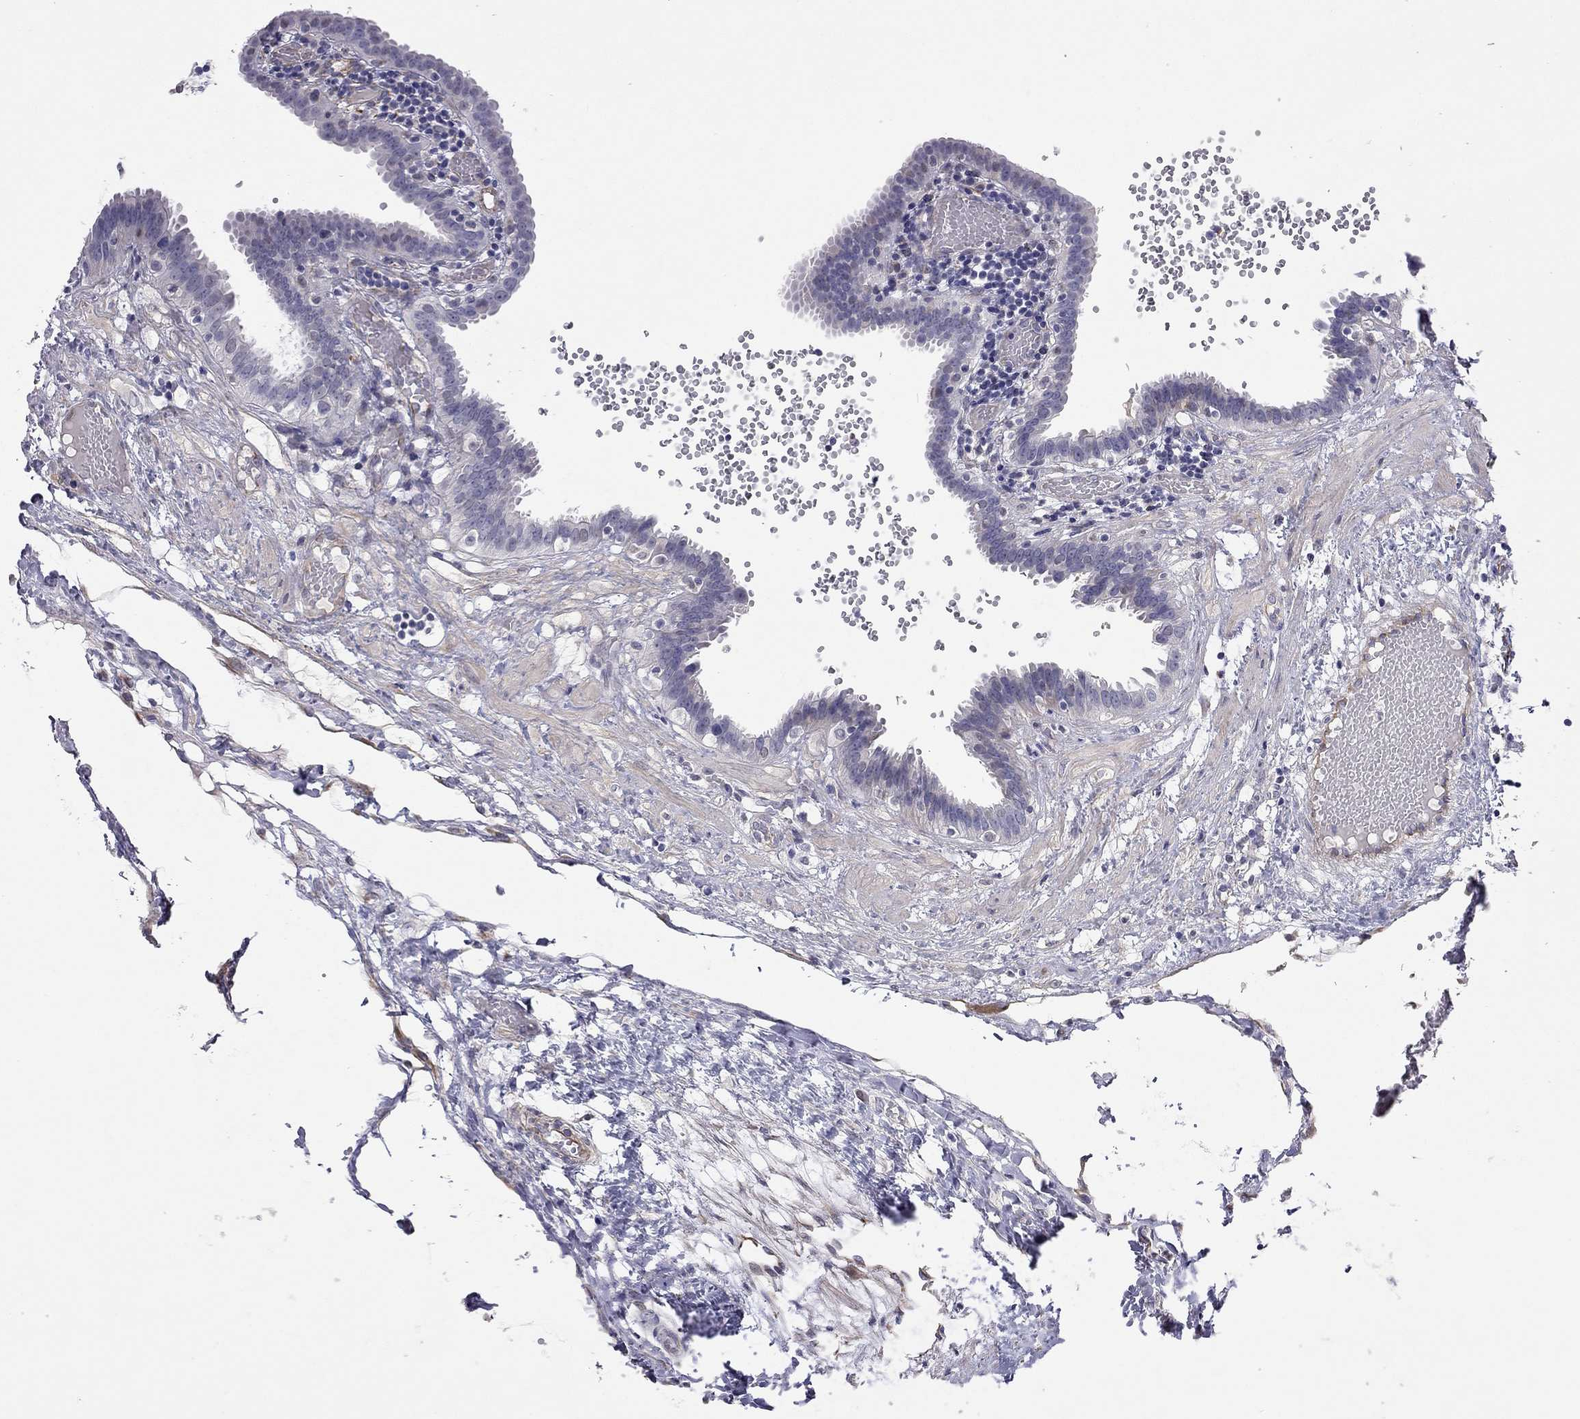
{"staining": {"intensity": "negative", "quantity": "none", "location": "none"}, "tissue": "fallopian tube", "cell_type": "Glandular cells", "image_type": "normal", "snomed": [{"axis": "morphology", "description": "Normal tissue, NOS"}, {"axis": "topography", "description": "Fallopian tube"}], "caption": "IHC micrograph of benign fallopian tube: fallopian tube stained with DAB (3,3'-diaminobenzidine) reveals no significant protein expression in glandular cells. (DAB immunohistochemistry (IHC) with hematoxylin counter stain).", "gene": "RTL1", "patient": {"sex": "female", "age": 37}}